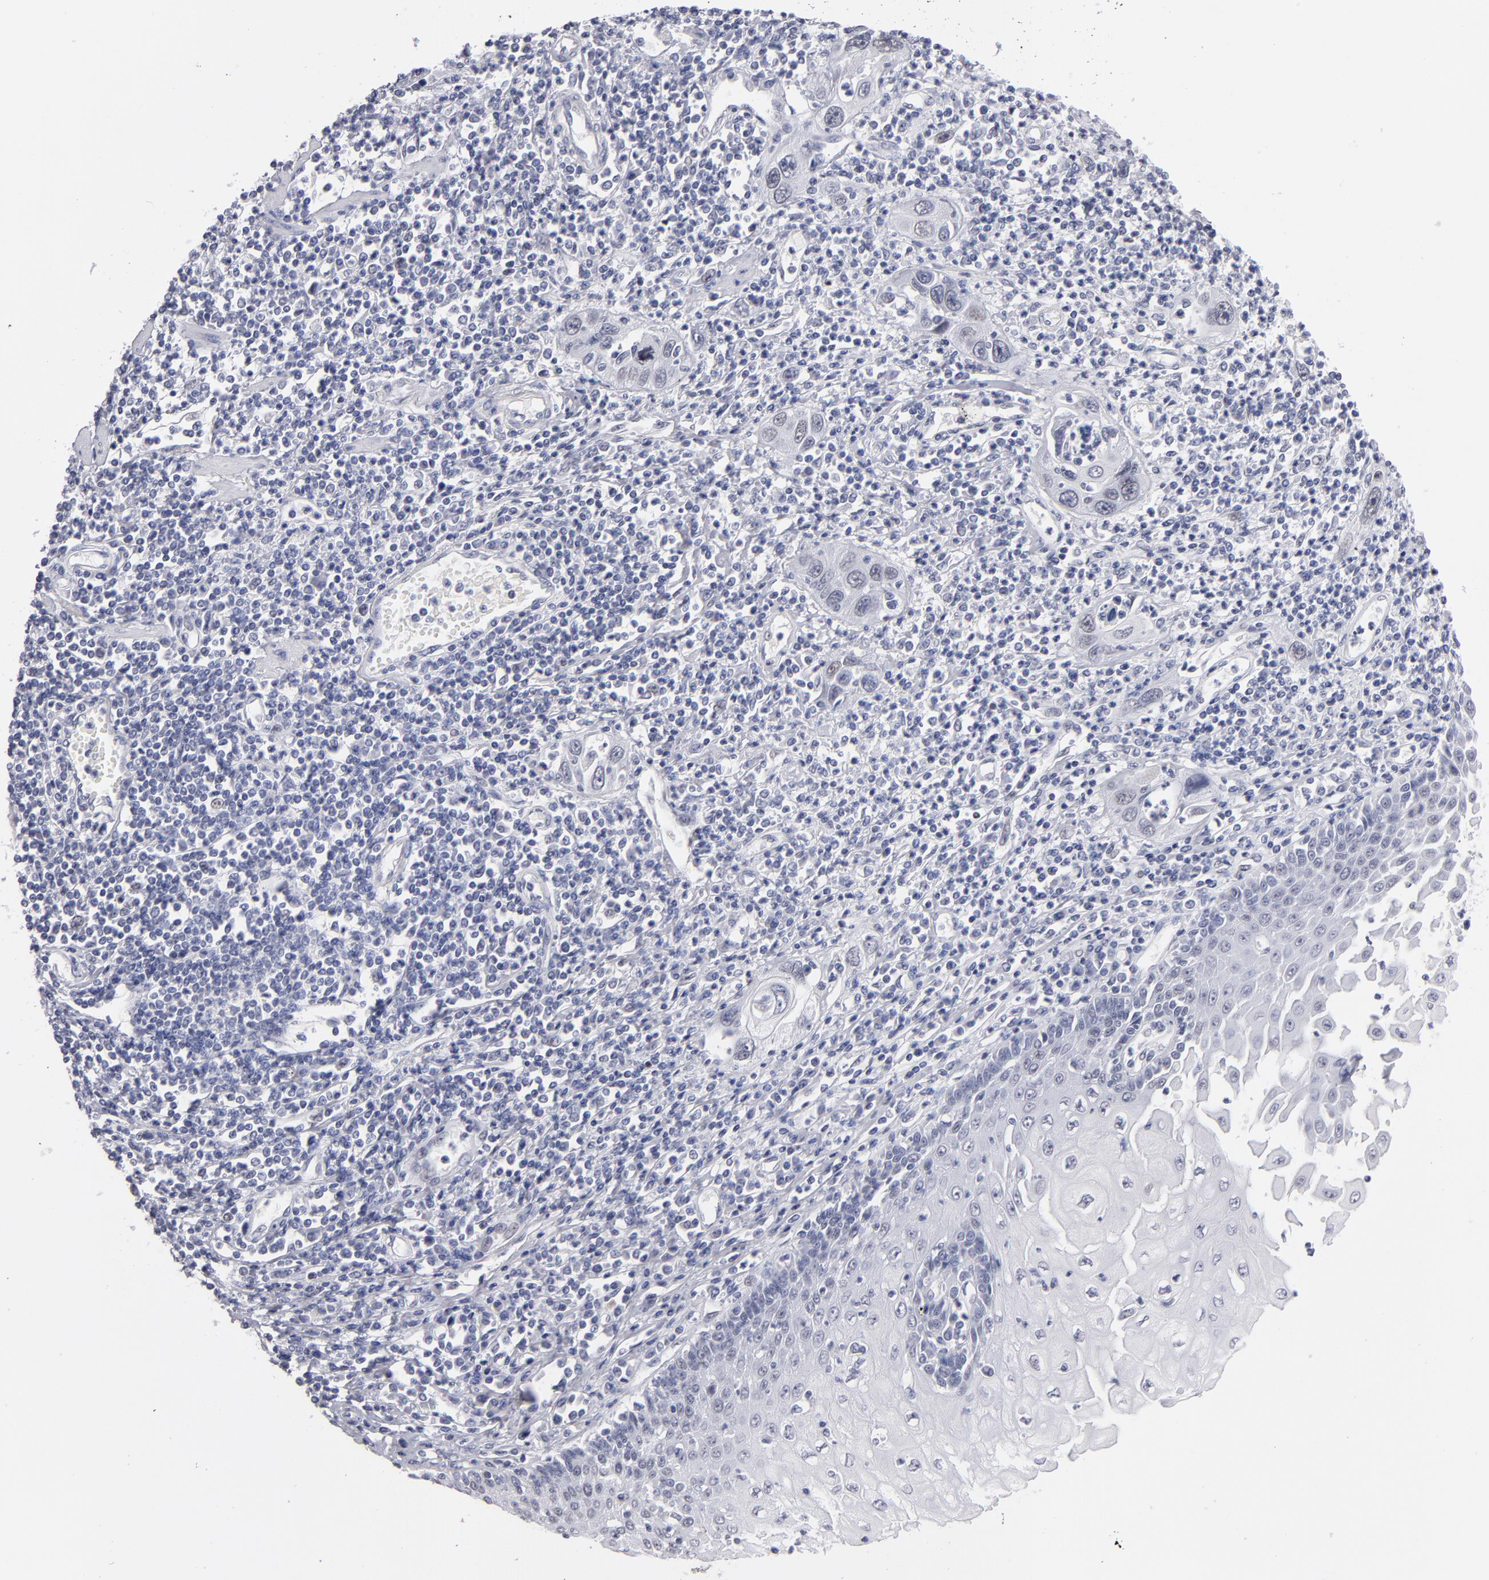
{"staining": {"intensity": "negative", "quantity": "none", "location": "none"}, "tissue": "esophagus", "cell_type": "Squamous epithelial cells", "image_type": "normal", "snomed": [{"axis": "morphology", "description": "Normal tissue, NOS"}, {"axis": "topography", "description": "Esophagus"}], "caption": "Squamous epithelial cells are negative for brown protein staining in unremarkable esophagus.", "gene": "TEX11", "patient": {"sex": "male", "age": 65}}